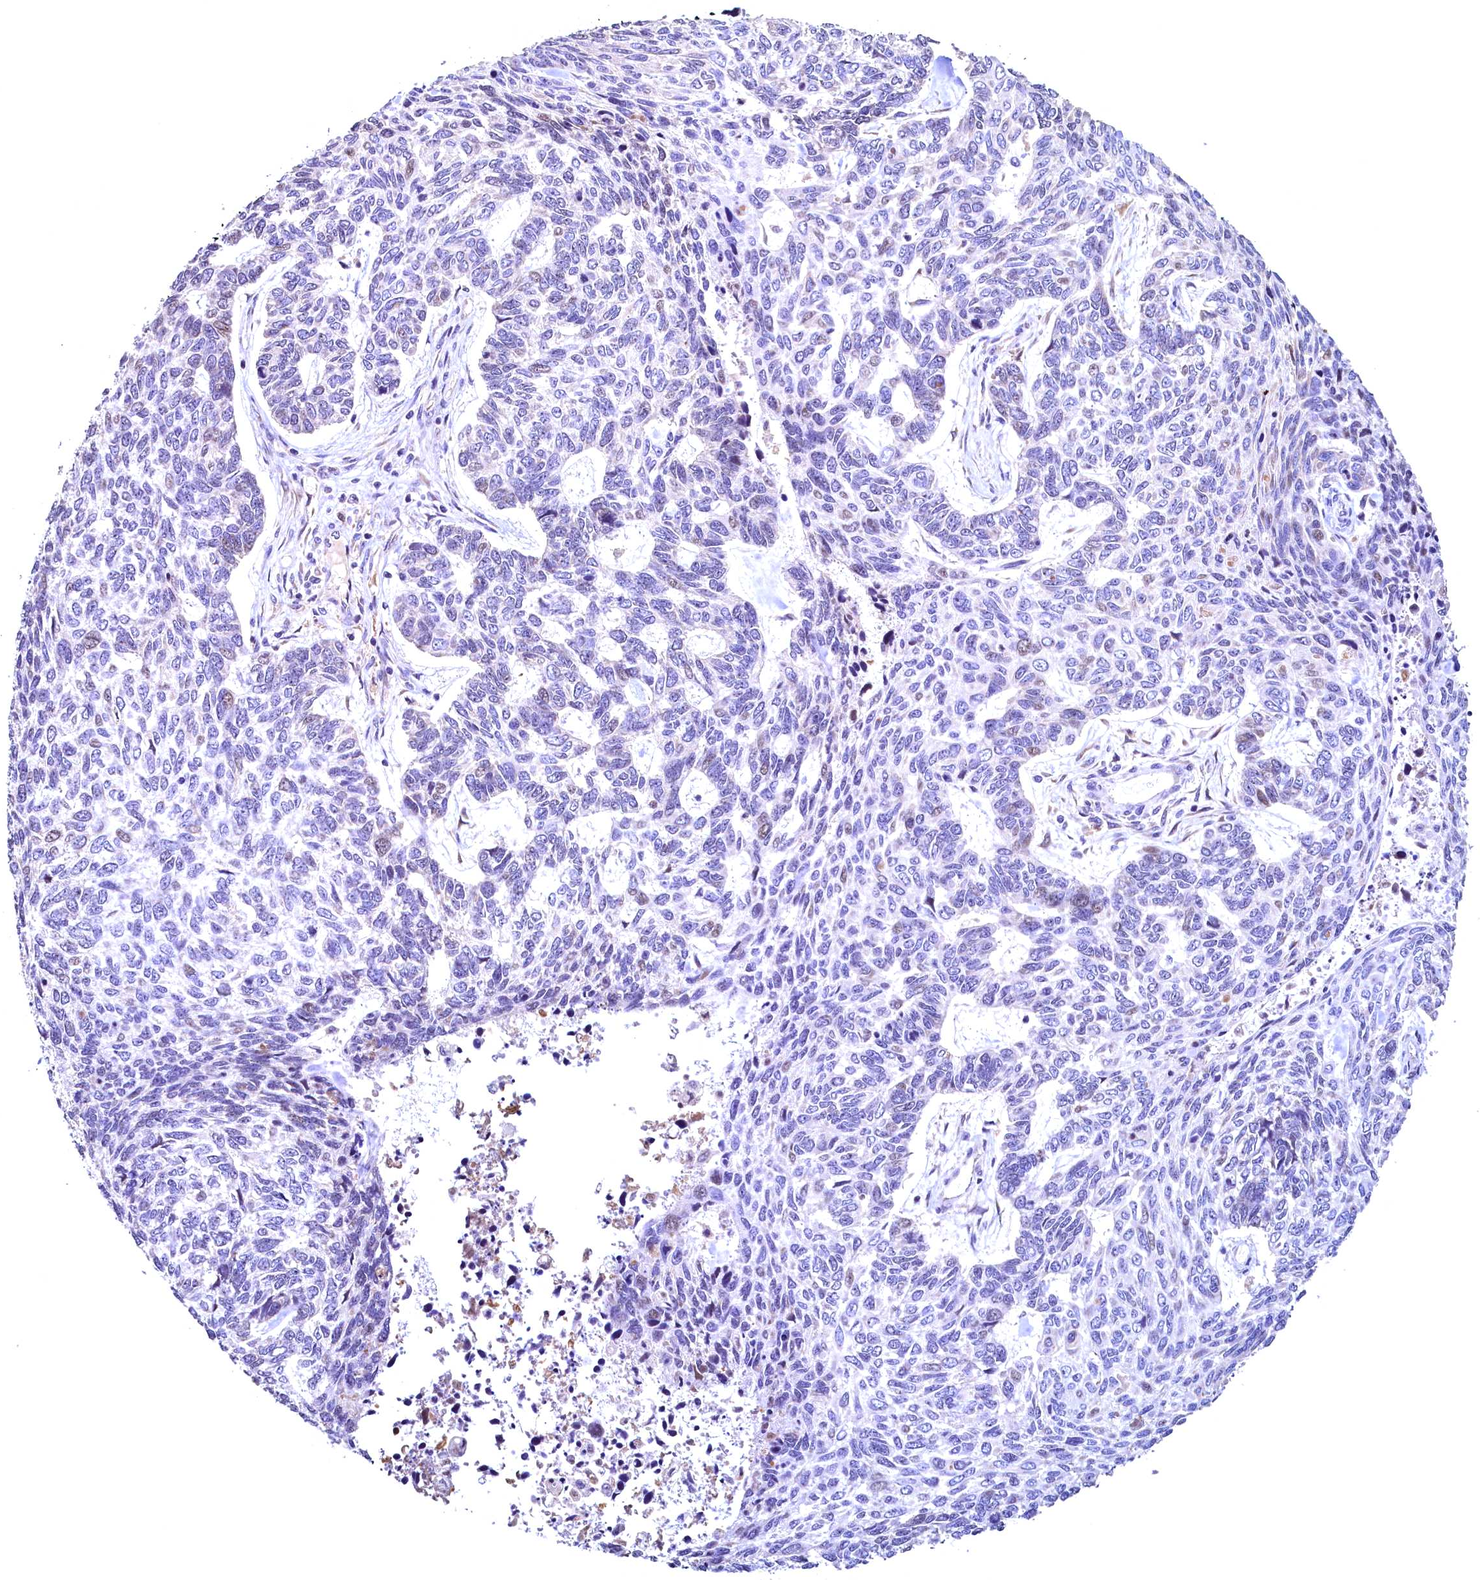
{"staining": {"intensity": "negative", "quantity": "none", "location": "none"}, "tissue": "skin cancer", "cell_type": "Tumor cells", "image_type": "cancer", "snomed": [{"axis": "morphology", "description": "Basal cell carcinoma"}, {"axis": "topography", "description": "Skin"}], "caption": "Immunohistochemistry (IHC) of human skin basal cell carcinoma shows no expression in tumor cells.", "gene": "LATS2", "patient": {"sex": "female", "age": 65}}